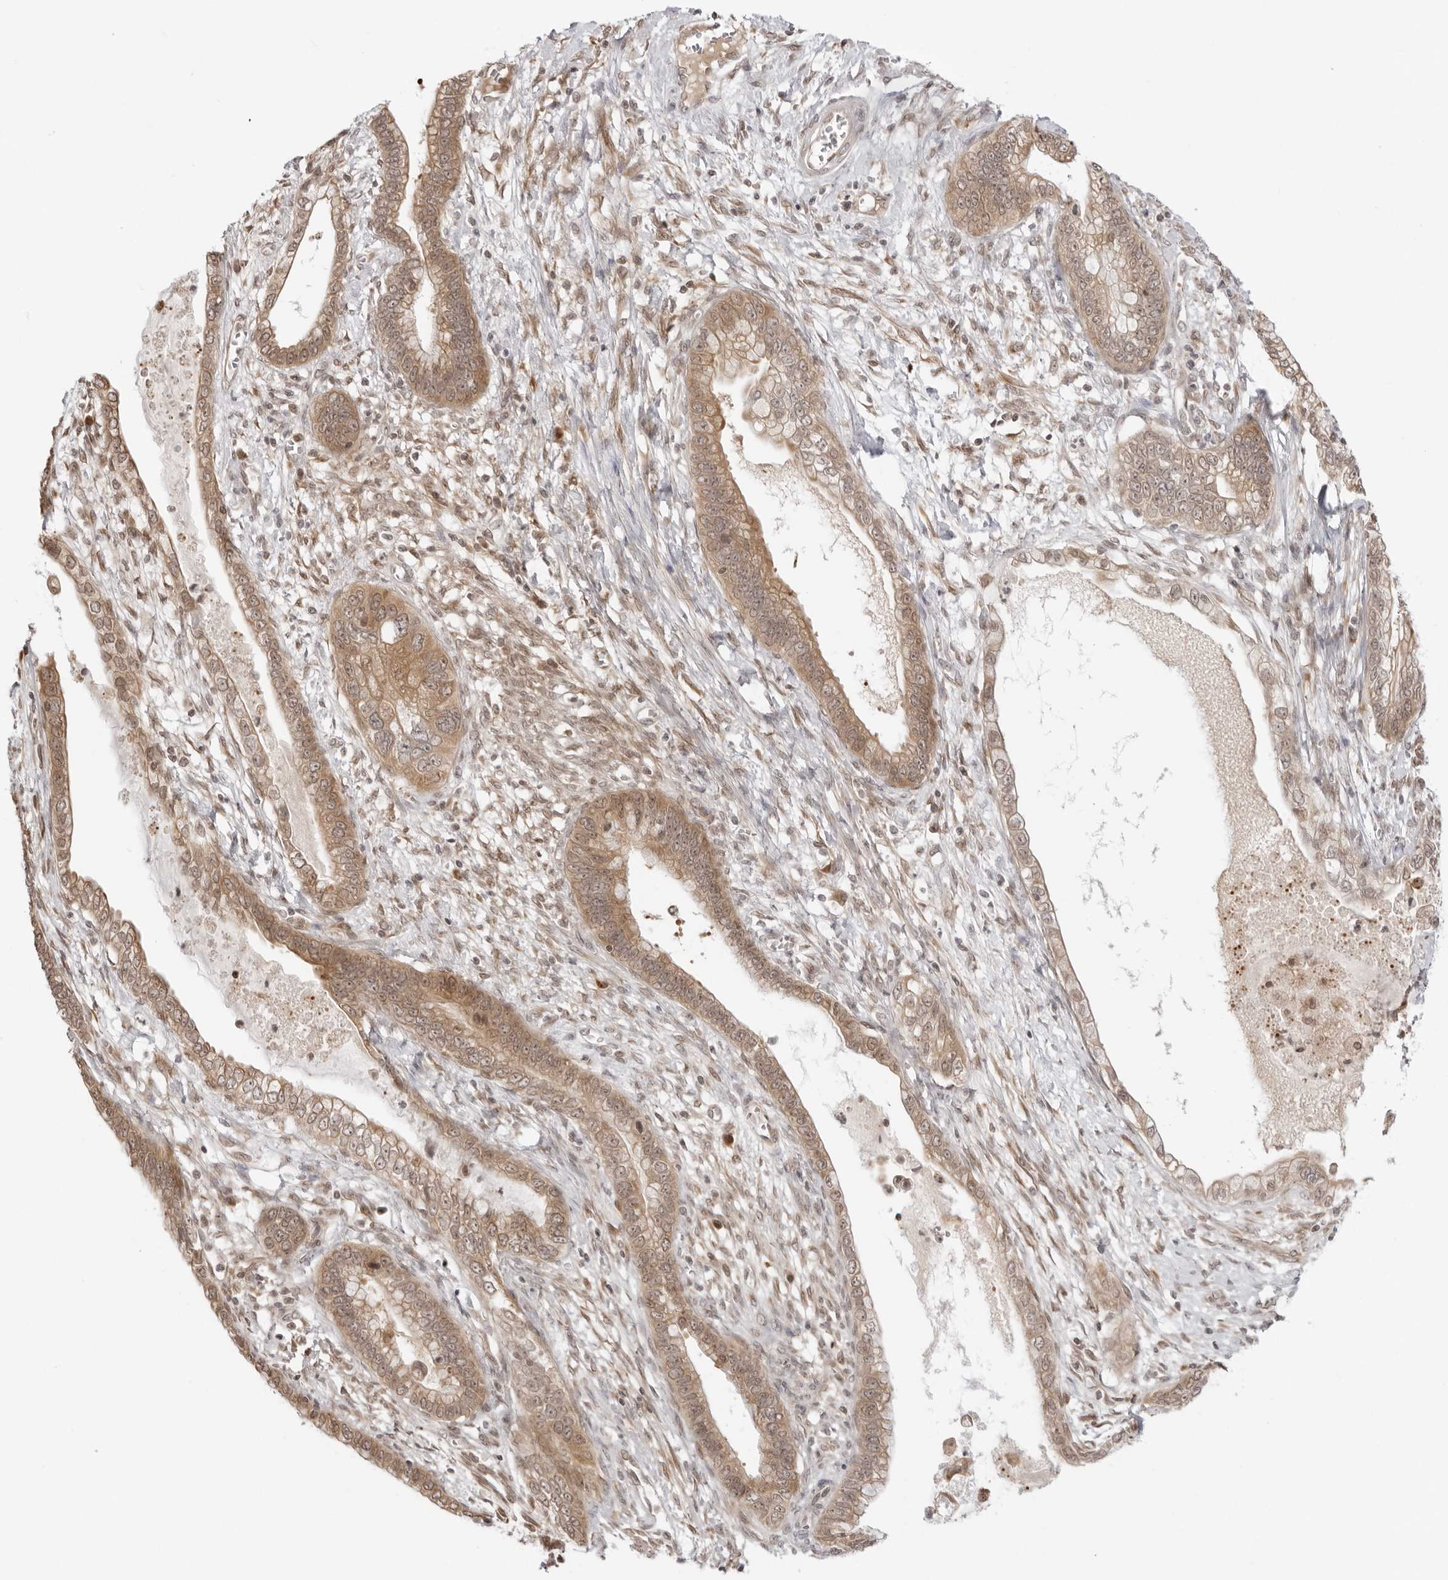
{"staining": {"intensity": "moderate", "quantity": ">75%", "location": "cytoplasmic/membranous"}, "tissue": "cervical cancer", "cell_type": "Tumor cells", "image_type": "cancer", "snomed": [{"axis": "morphology", "description": "Adenocarcinoma, NOS"}, {"axis": "topography", "description": "Cervix"}], "caption": "Human cervical cancer (adenocarcinoma) stained for a protein (brown) shows moderate cytoplasmic/membranous positive staining in about >75% of tumor cells.", "gene": "PRRC2C", "patient": {"sex": "female", "age": 44}}